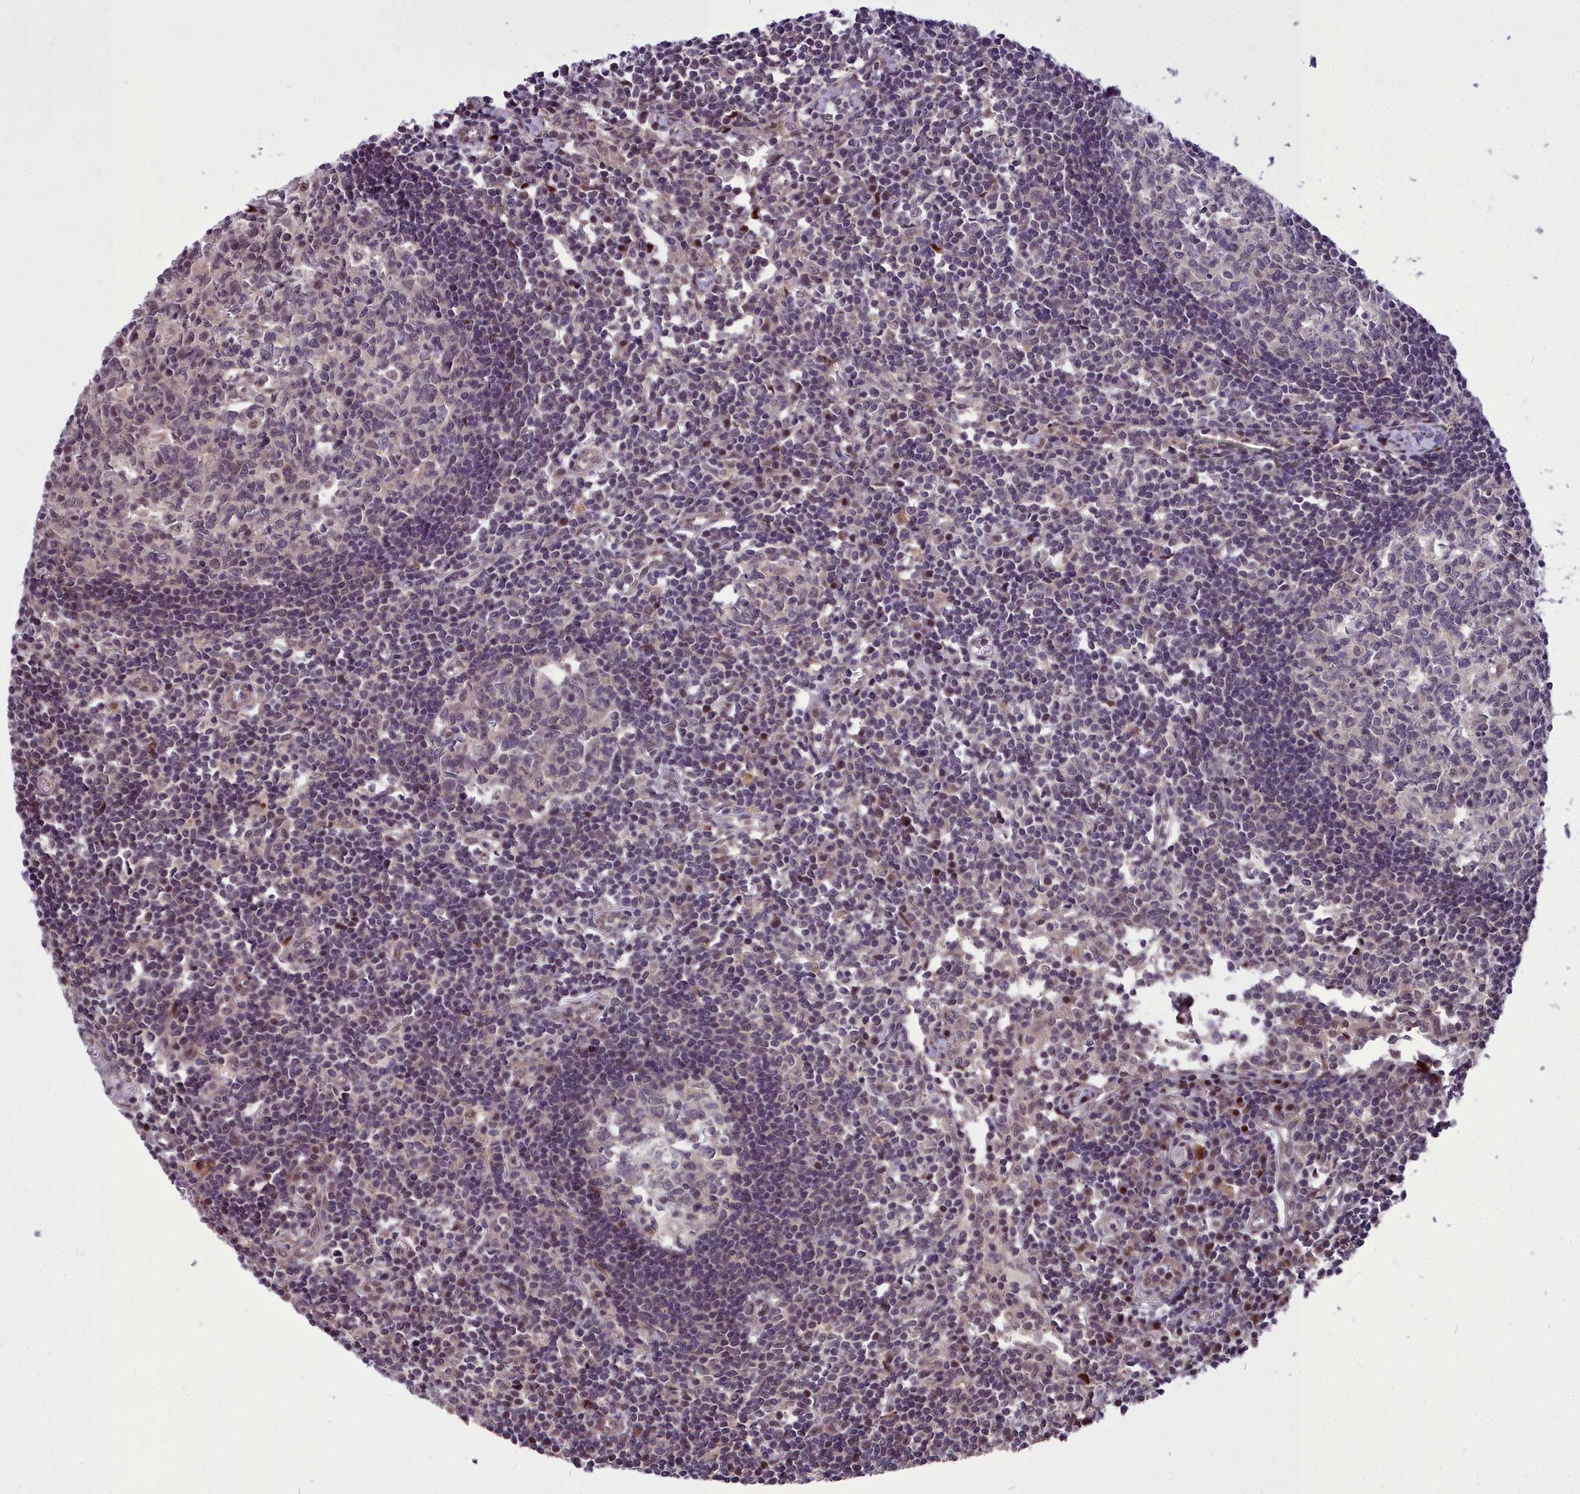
{"staining": {"intensity": "weak", "quantity": "<25%", "location": "nuclear"}, "tissue": "lymph node", "cell_type": "Germinal center cells", "image_type": "normal", "snomed": [{"axis": "morphology", "description": "Normal tissue, NOS"}, {"axis": "topography", "description": "Lymph node"}], "caption": "Immunohistochemical staining of normal human lymph node displays no significant positivity in germinal center cells.", "gene": "AP1M1", "patient": {"sex": "female", "age": 55}}